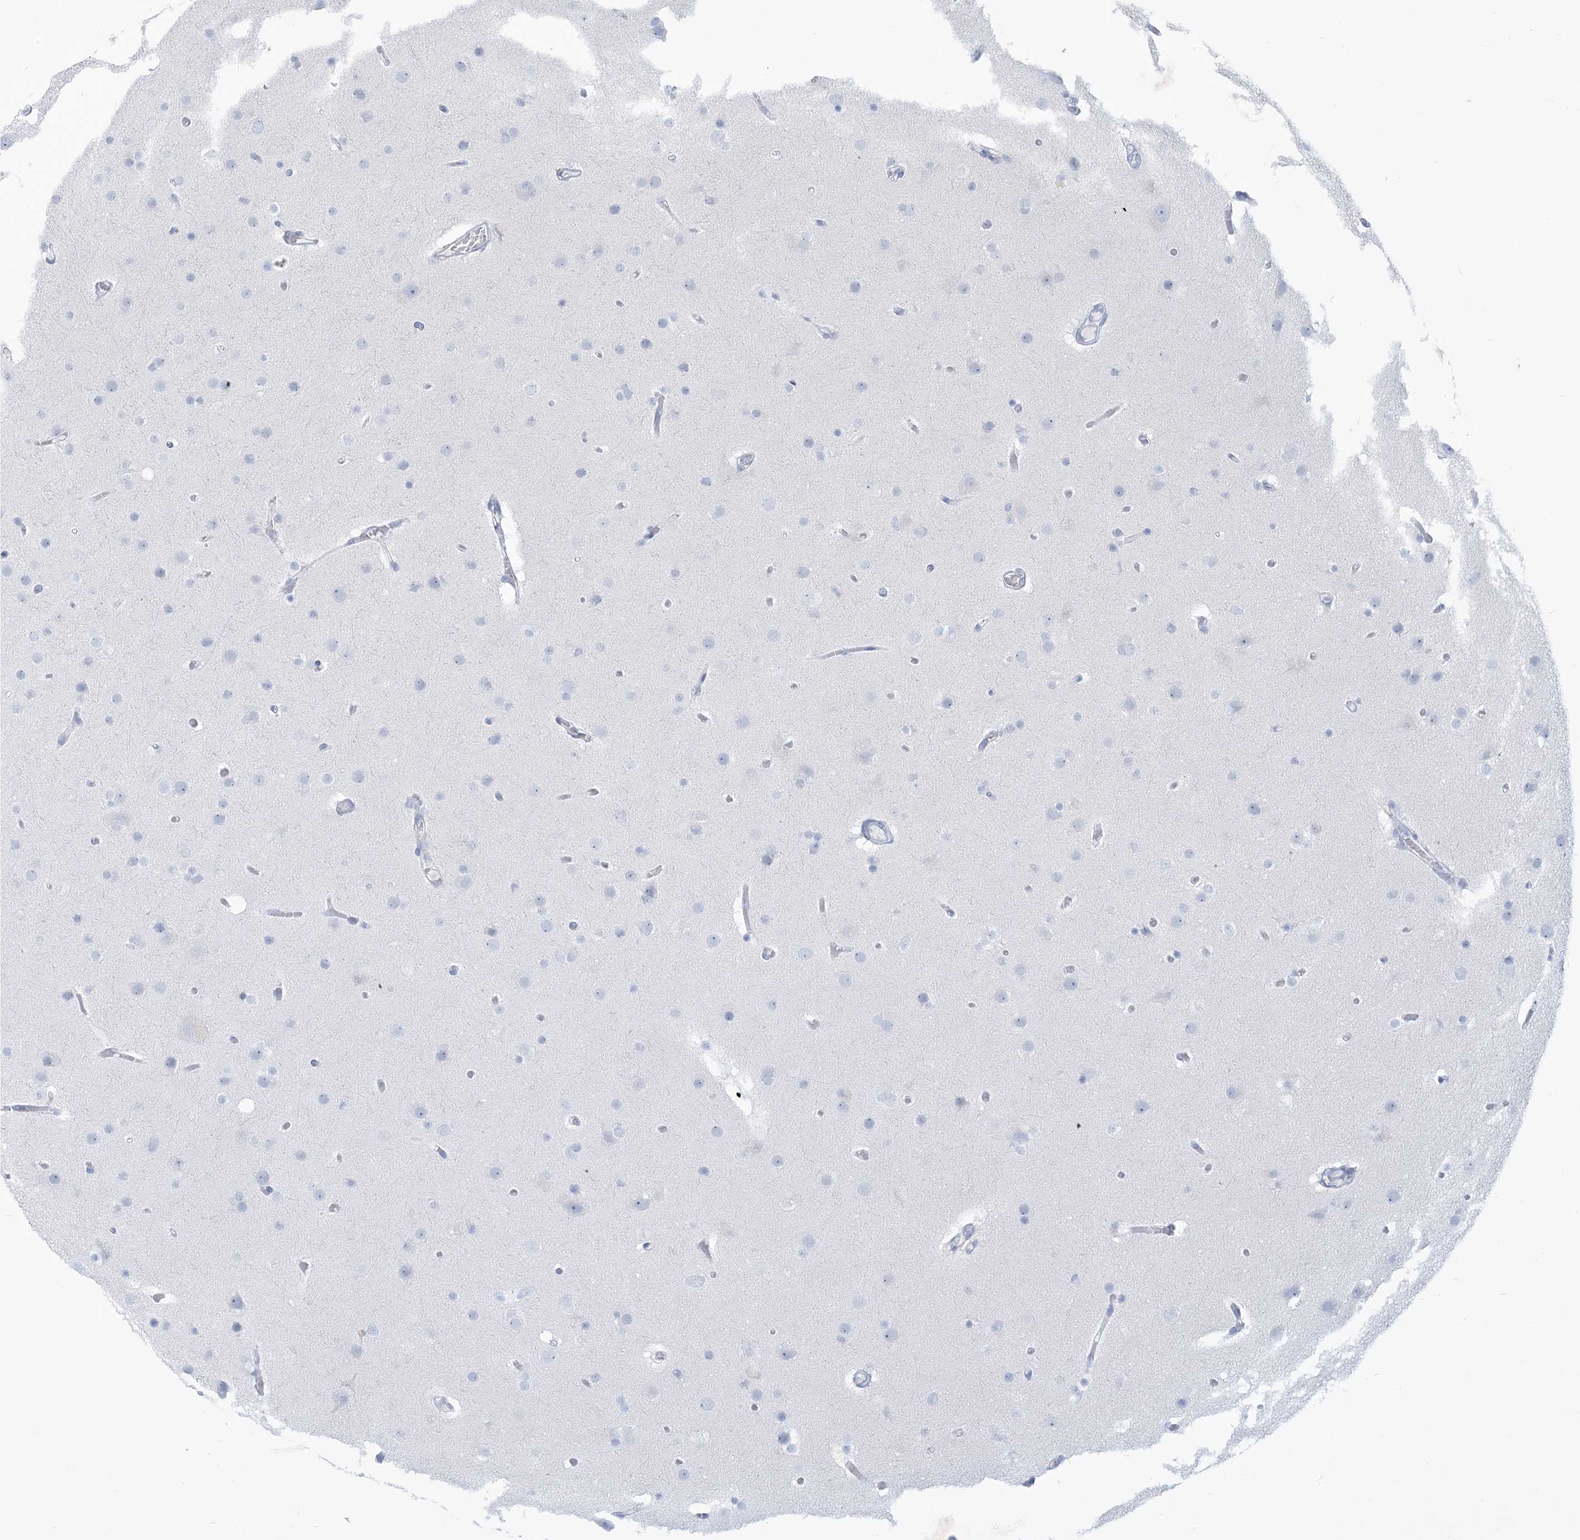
{"staining": {"intensity": "negative", "quantity": "none", "location": "none"}, "tissue": "glioma", "cell_type": "Tumor cells", "image_type": "cancer", "snomed": [{"axis": "morphology", "description": "Glioma, malignant, High grade"}, {"axis": "topography", "description": "Cerebral cortex"}], "caption": "Tumor cells are negative for brown protein staining in malignant glioma (high-grade). (Immunohistochemistry (ihc), brightfield microscopy, high magnification).", "gene": "HLA-DRB1", "patient": {"sex": "female", "age": 36}}